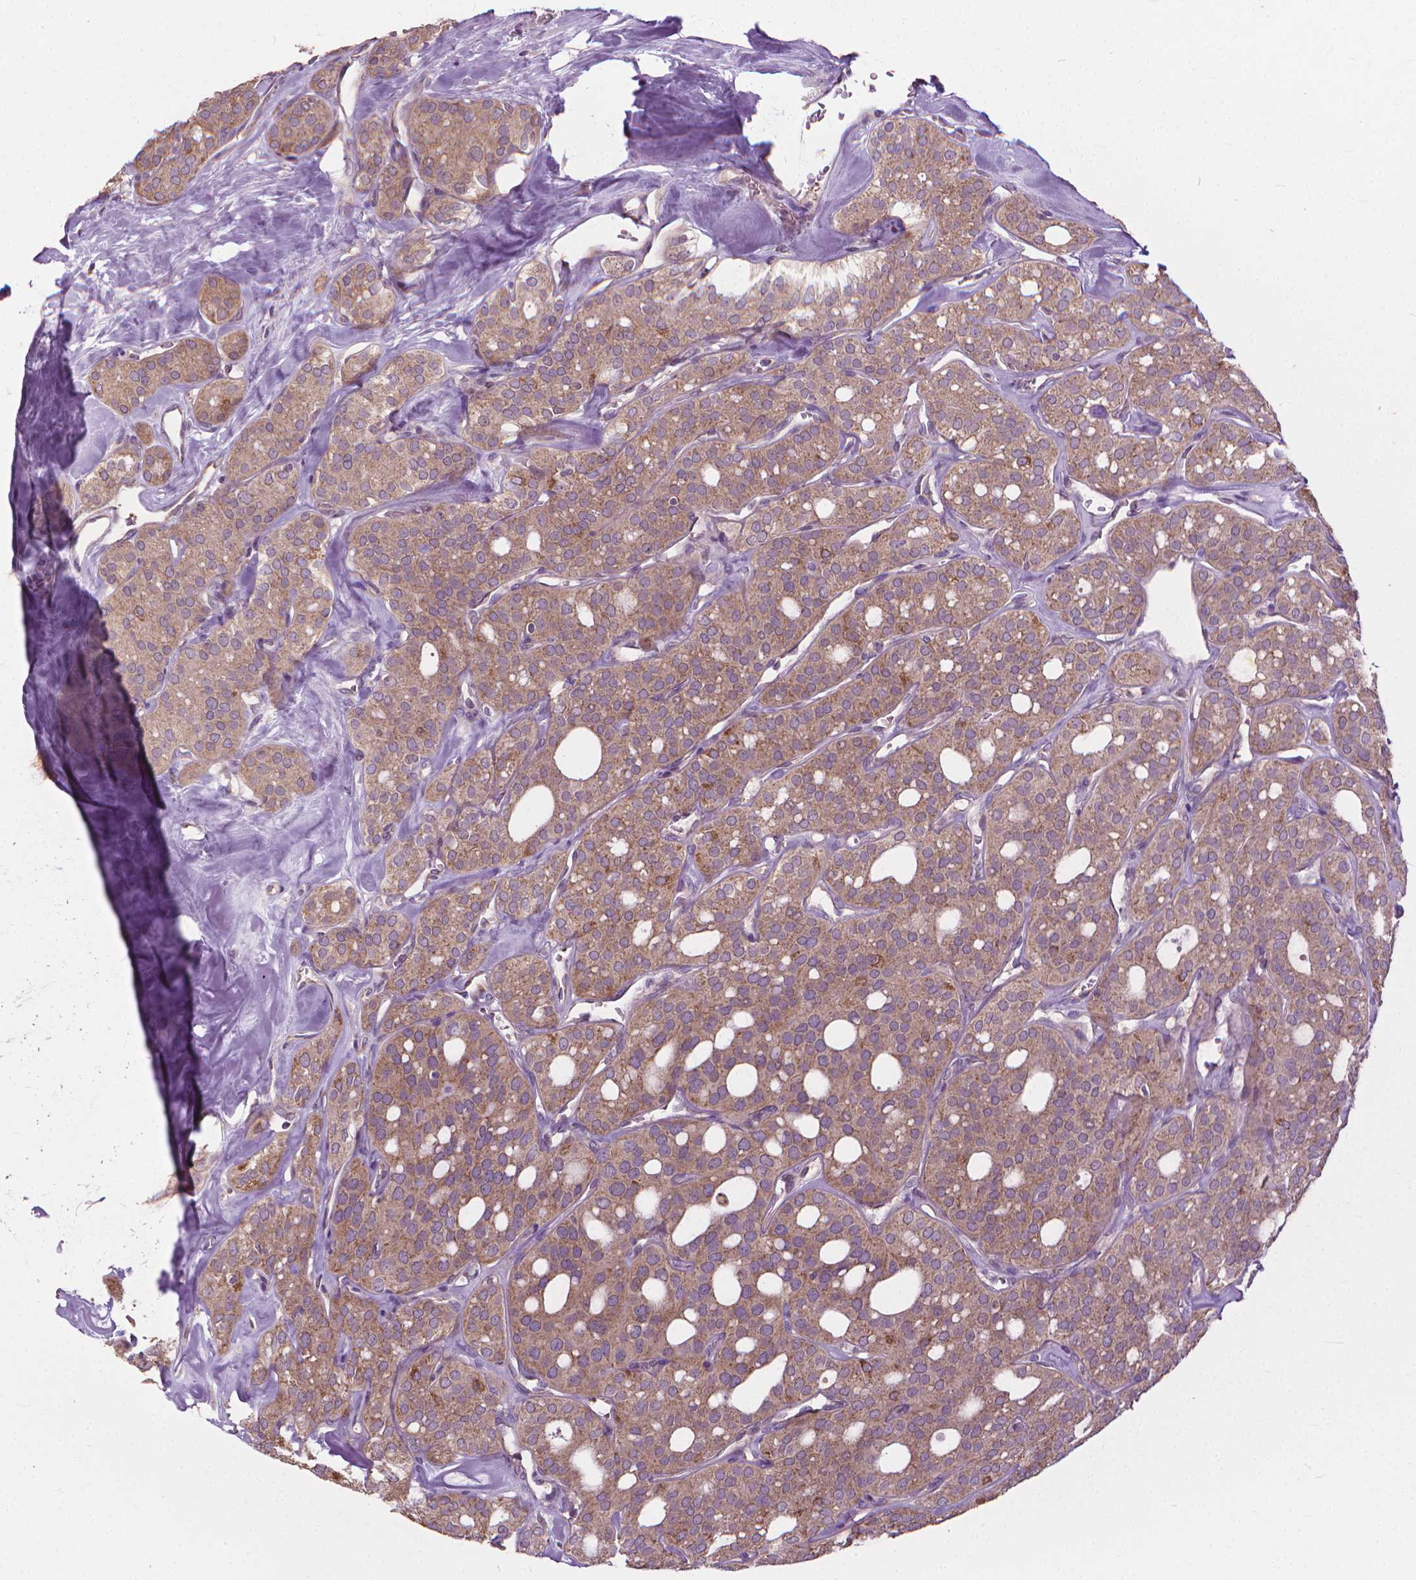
{"staining": {"intensity": "moderate", "quantity": ">75%", "location": "cytoplasmic/membranous"}, "tissue": "thyroid cancer", "cell_type": "Tumor cells", "image_type": "cancer", "snomed": [{"axis": "morphology", "description": "Follicular adenoma carcinoma, NOS"}, {"axis": "topography", "description": "Thyroid gland"}], "caption": "Thyroid cancer stained for a protein exhibits moderate cytoplasmic/membranous positivity in tumor cells.", "gene": "NUDT1", "patient": {"sex": "male", "age": 75}}